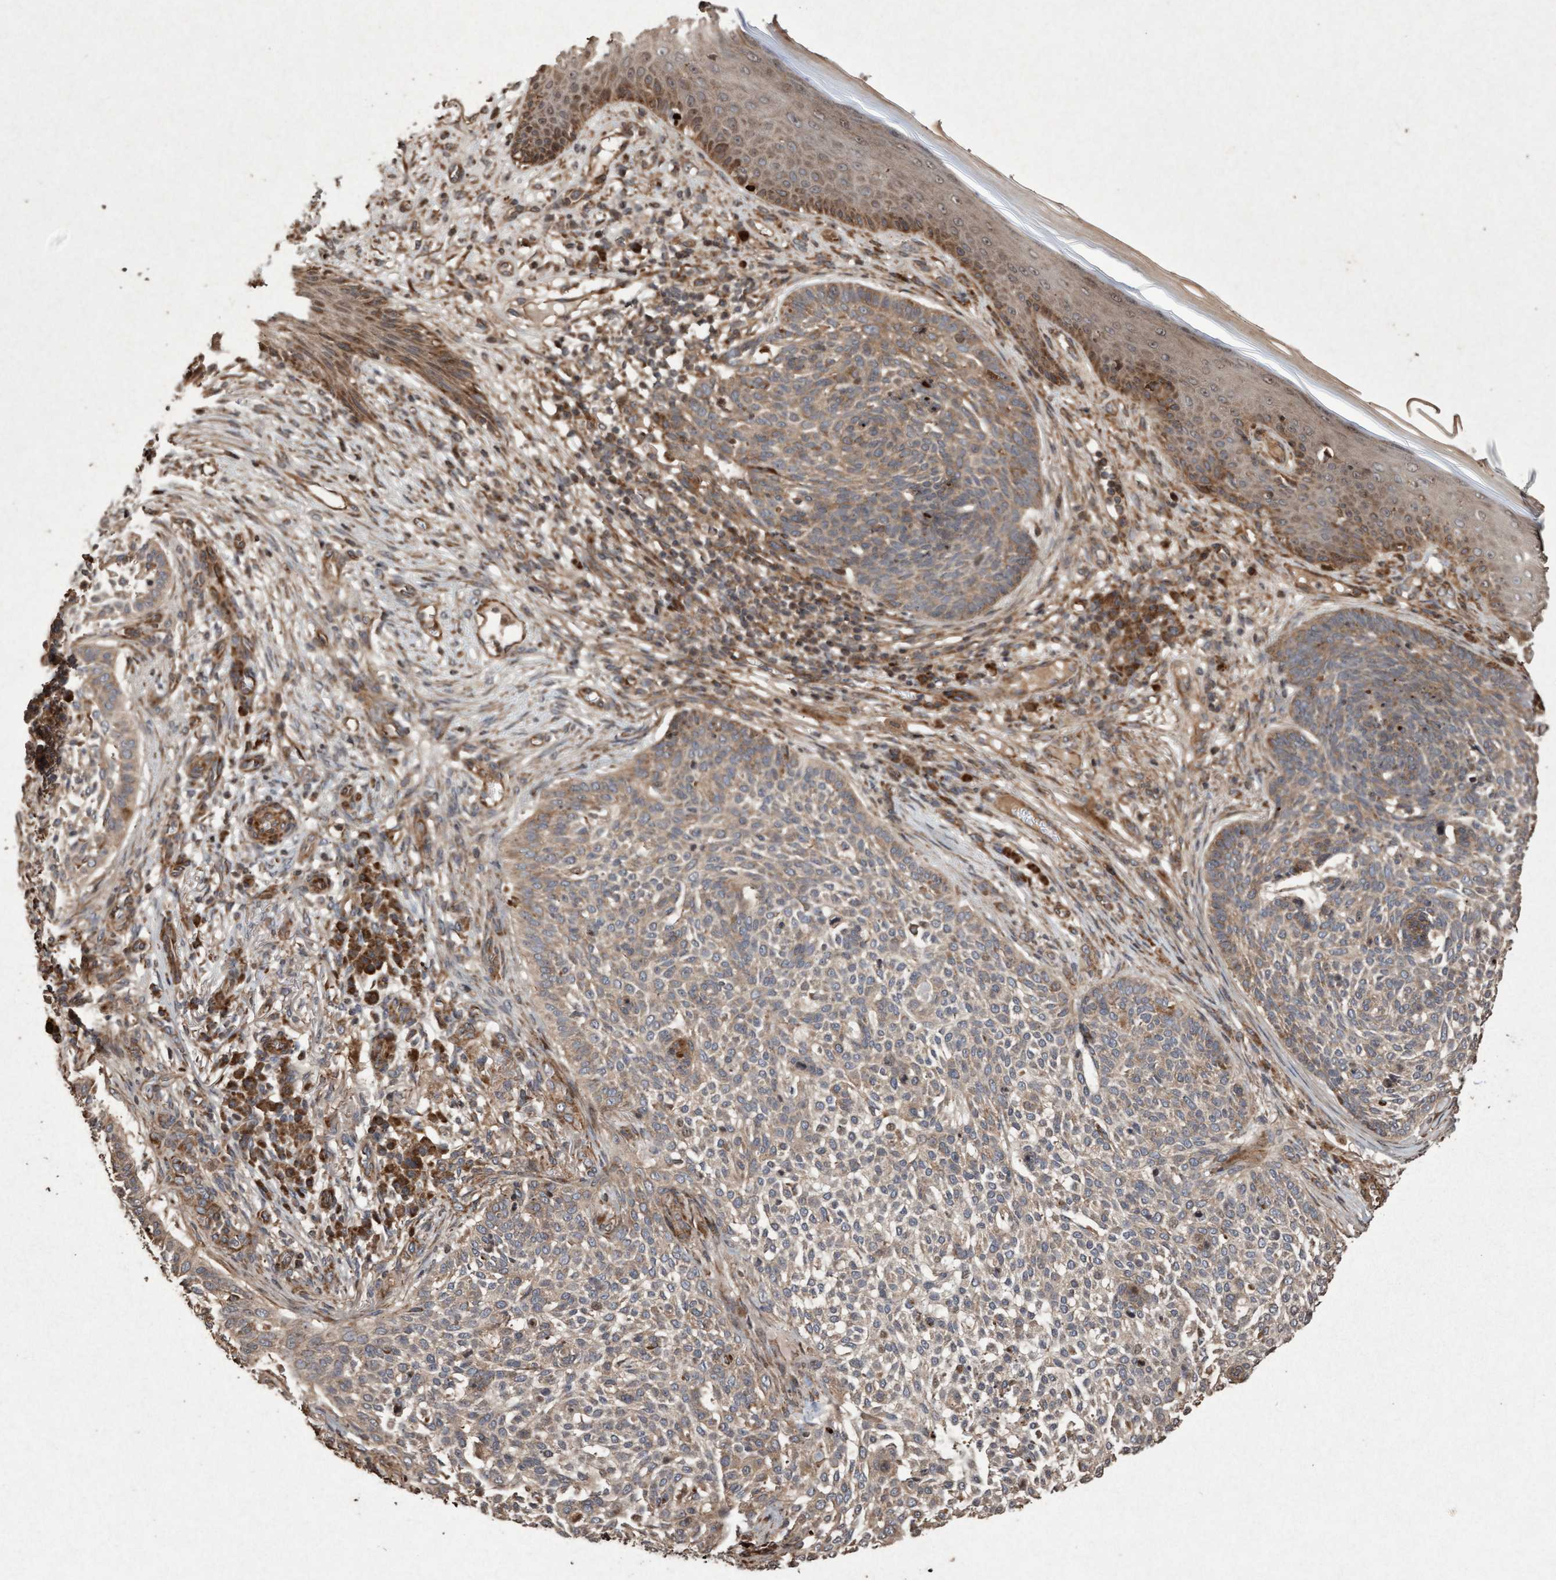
{"staining": {"intensity": "weak", "quantity": "25%-75%", "location": "cytoplasmic/membranous"}, "tissue": "skin cancer", "cell_type": "Tumor cells", "image_type": "cancer", "snomed": [{"axis": "morphology", "description": "Basal cell carcinoma"}, {"axis": "topography", "description": "Skin"}], "caption": "This is a micrograph of immunohistochemistry (IHC) staining of skin cancer (basal cell carcinoma), which shows weak expression in the cytoplasmic/membranous of tumor cells.", "gene": "OSBP2", "patient": {"sex": "female", "age": 64}}